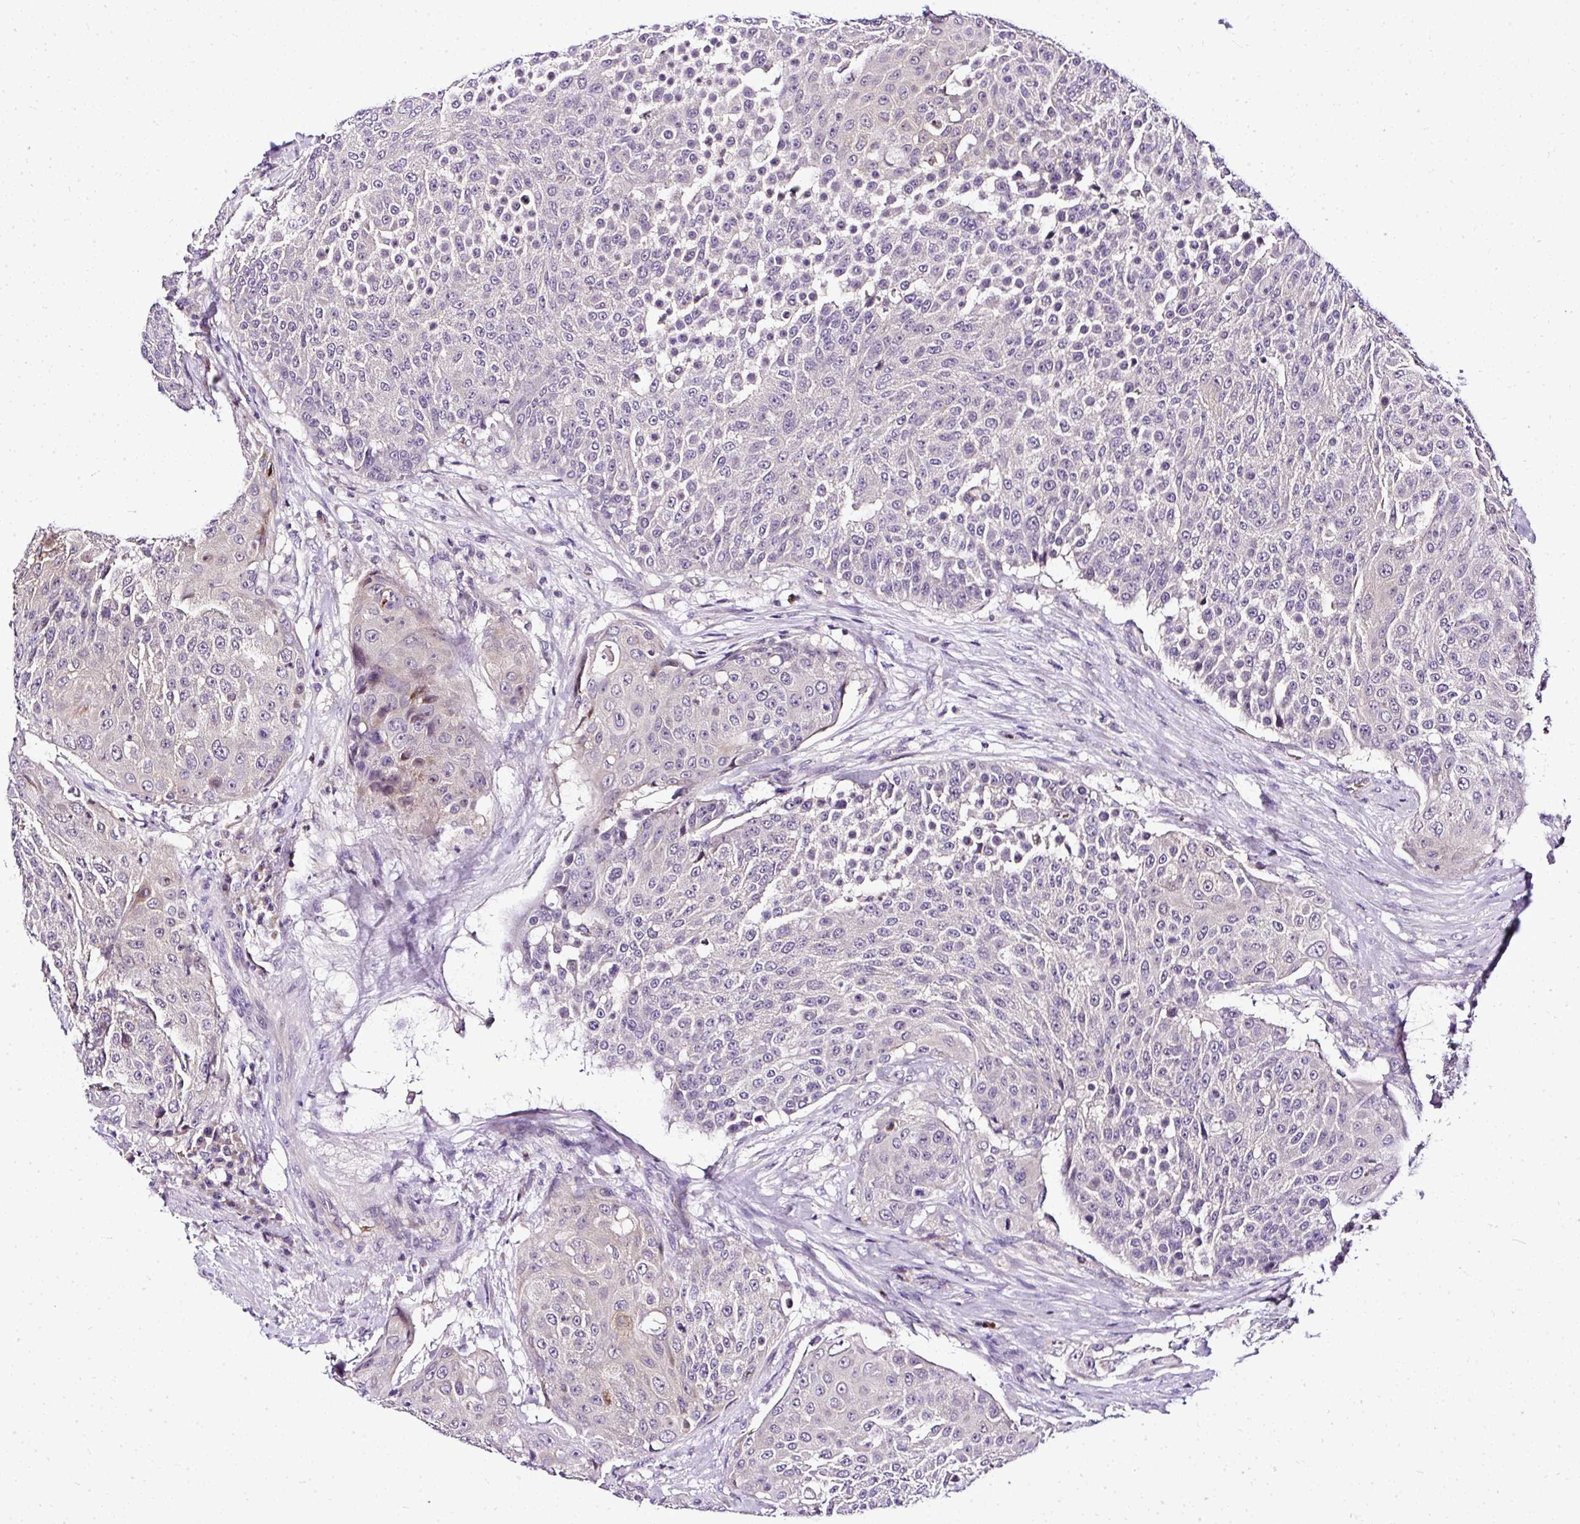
{"staining": {"intensity": "negative", "quantity": "none", "location": "none"}, "tissue": "urothelial cancer", "cell_type": "Tumor cells", "image_type": "cancer", "snomed": [{"axis": "morphology", "description": "Urothelial carcinoma, High grade"}, {"axis": "topography", "description": "Urinary bladder"}], "caption": "High power microscopy micrograph of an immunohistochemistry (IHC) histopathology image of urothelial cancer, revealing no significant expression in tumor cells. (Immunohistochemistry (ihc), brightfield microscopy, high magnification).", "gene": "DEPDC5", "patient": {"sex": "female", "age": 63}}